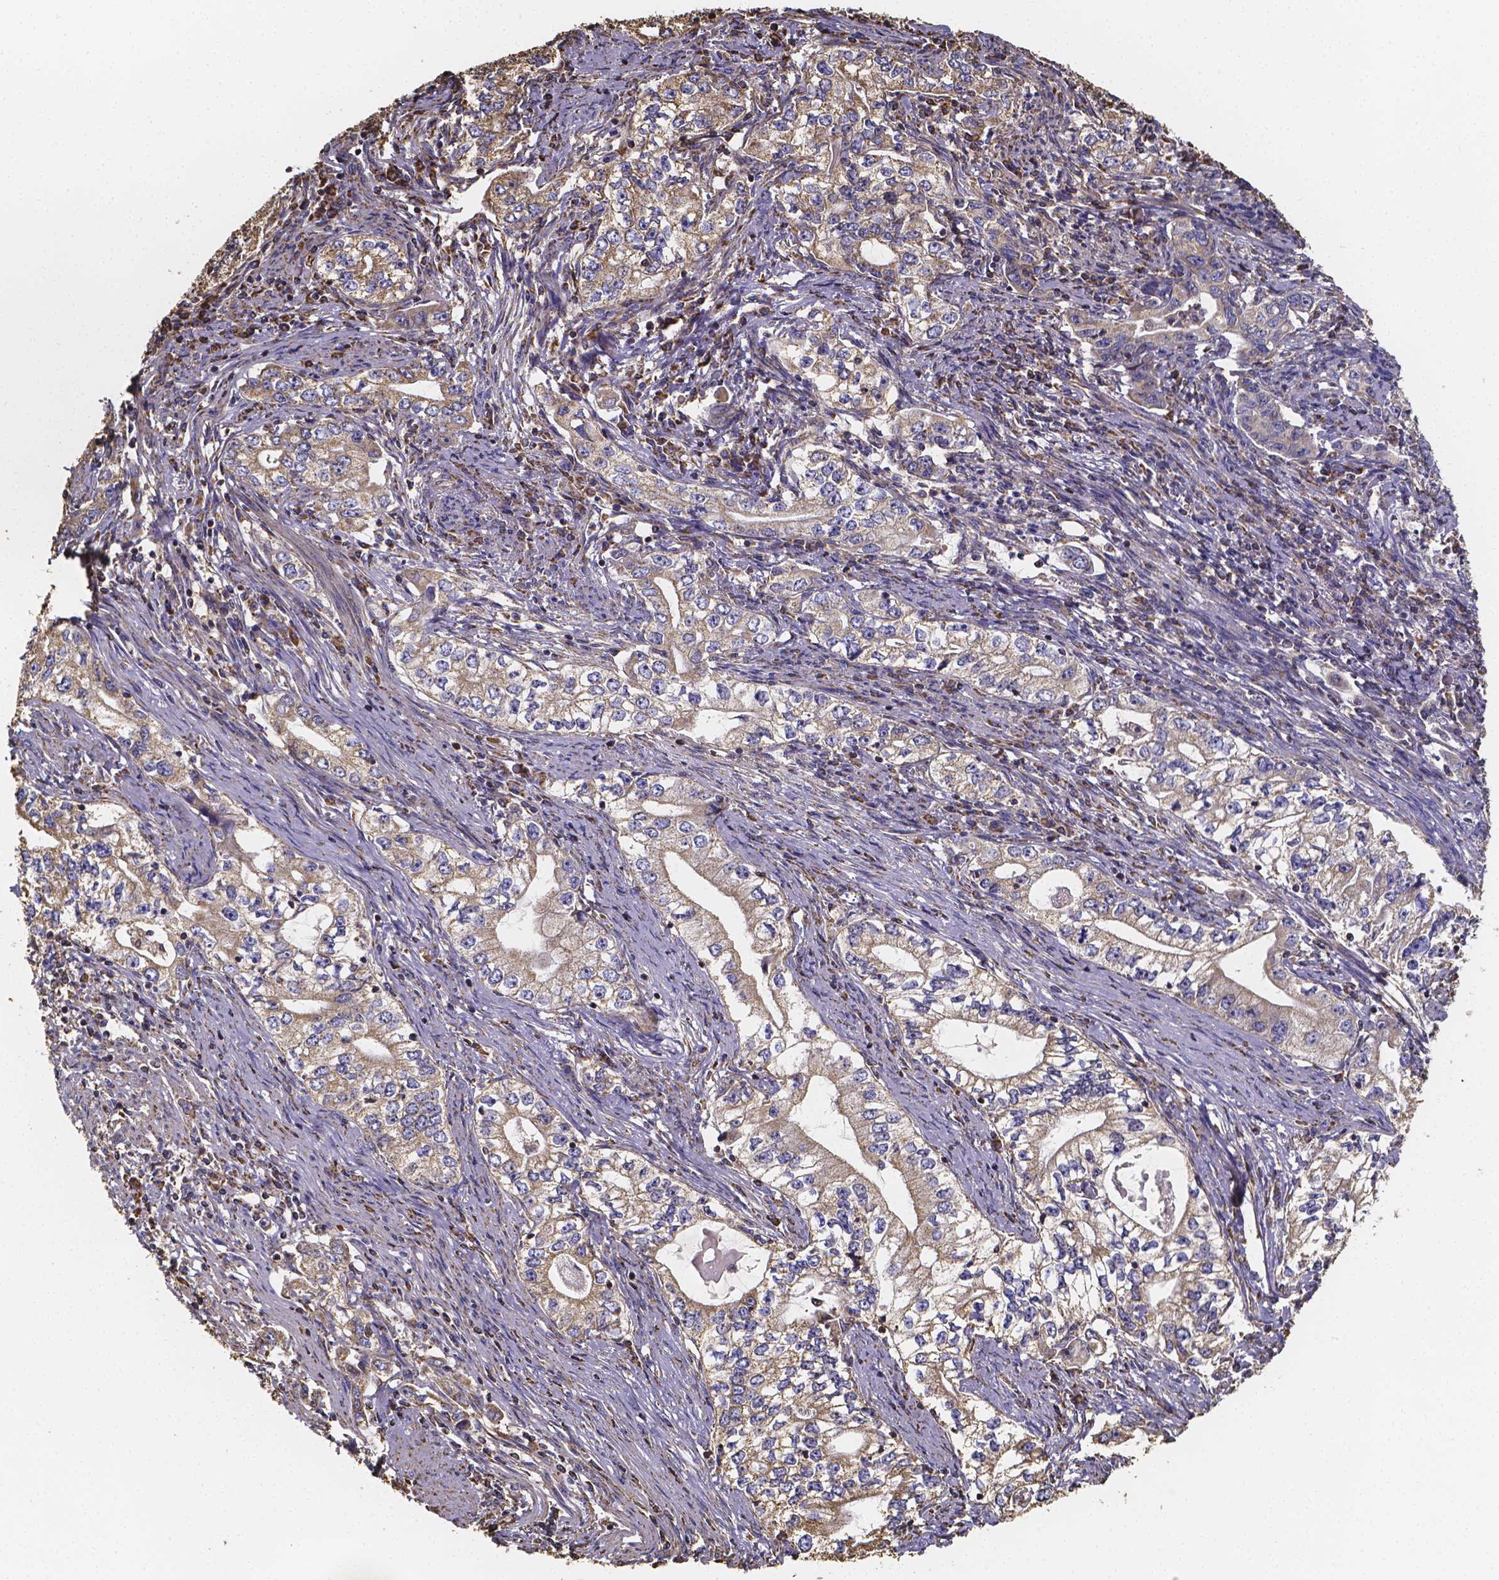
{"staining": {"intensity": "weak", "quantity": ">75%", "location": "cytoplasmic/membranous"}, "tissue": "stomach cancer", "cell_type": "Tumor cells", "image_type": "cancer", "snomed": [{"axis": "morphology", "description": "Adenocarcinoma, NOS"}, {"axis": "topography", "description": "Stomach, lower"}], "caption": "An immunohistochemistry (IHC) micrograph of neoplastic tissue is shown. Protein staining in brown labels weak cytoplasmic/membranous positivity in stomach adenocarcinoma within tumor cells. The protein is shown in brown color, while the nuclei are stained blue.", "gene": "SLC35D2", "patient": {"sex": "female", "age": 72}}